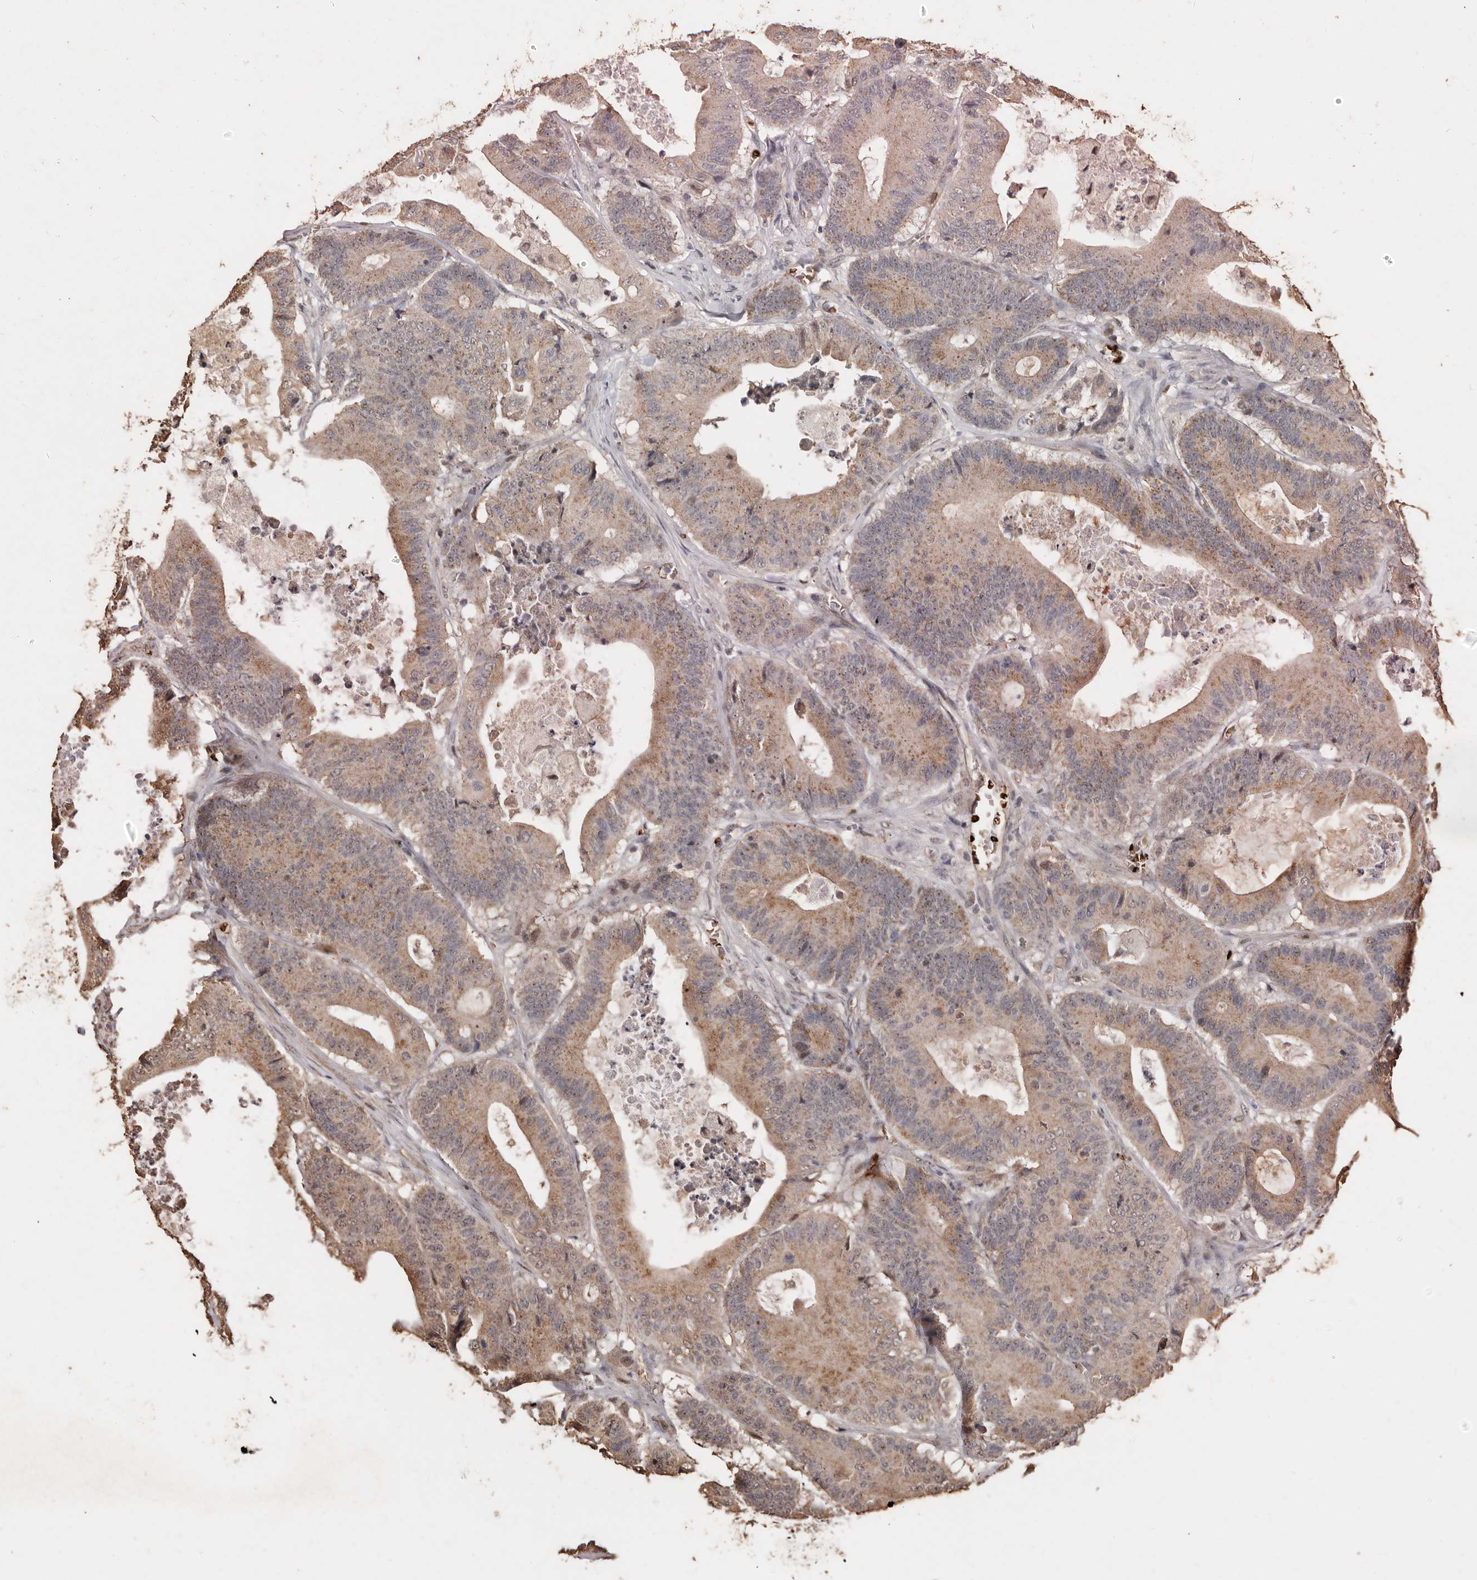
{"staining": {"intensity": "moderate", "quantity": ">75%", "location": "cytoplasmic/membranous"}, "tissue": "colorectal cancer", "cell_type": "Tumor cells", "image_type": "cancer", "snomed": [{"axis": "morphology", "description": "Adenocarcinoma, NOS"}, {"axis": "topography", "description": "Colon"}], "caption": "The micrograph displays immunohistochemical staining of colorectal adenocarcinoma. There is moderate cytoplasmic/membranous positivity is appreciated in approximately >75% of tumor cells. The protein of interest is shown in brown color, while the nuclei are stained blue.", "gene": "GRAMD2A", "patient": {"sex": "female", "age": 84}}